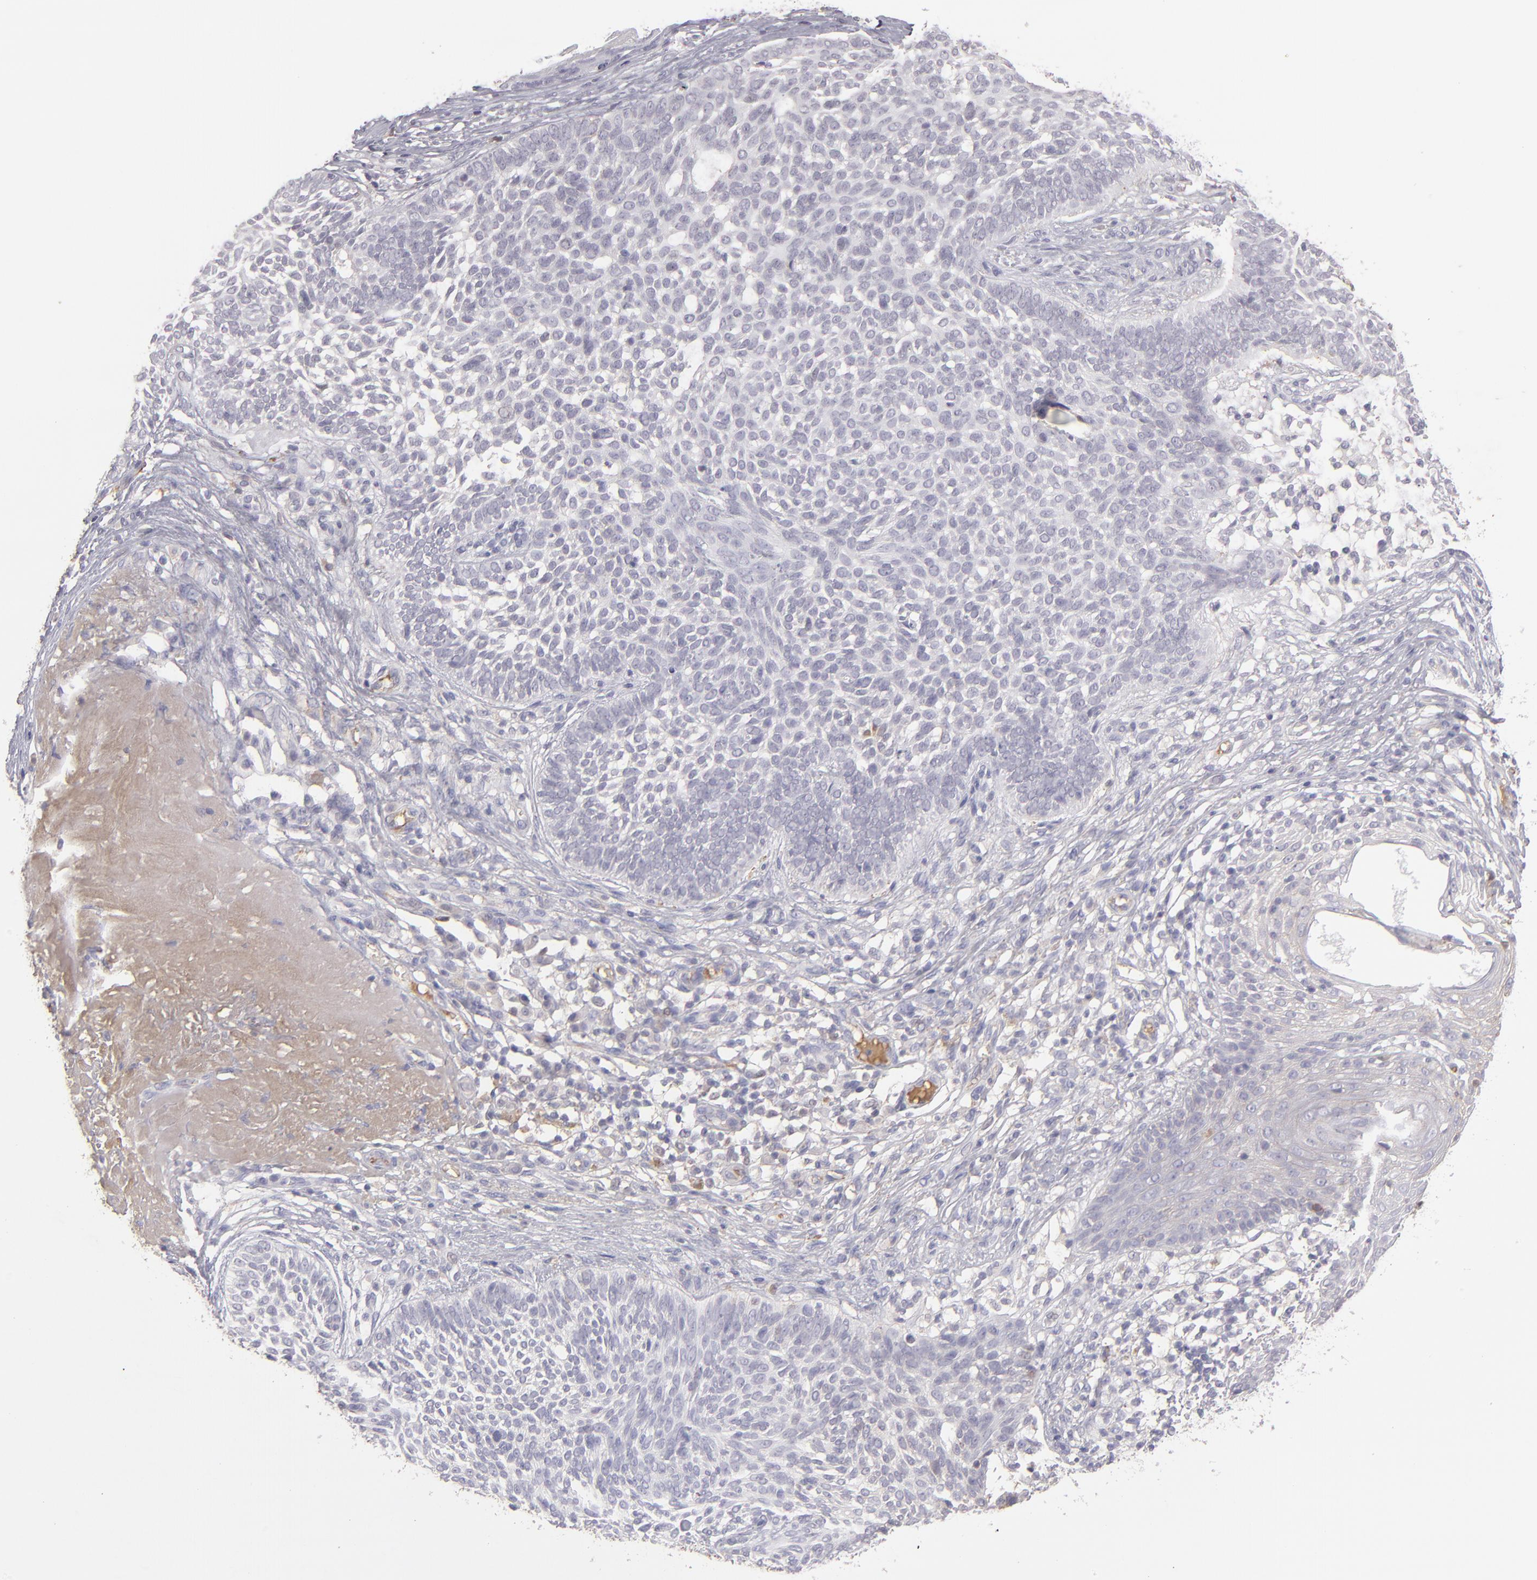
{"staining": {"intensity": "negative", "quantity": "none", "location": "none"}, "tissue": "skin cancer", "cell_type": "Tumor cells", "image_type": "cancer", "snomed": [{"axis": "morphology", "description": "Basal cell carcinoma"}, {"axis": "topography", "description": "Skin"}], "caption": "There is no significant expression in tumor cells of skin cancer.", "gene": "ABCC4", "patient": {"sex": "male", "age": 74}}